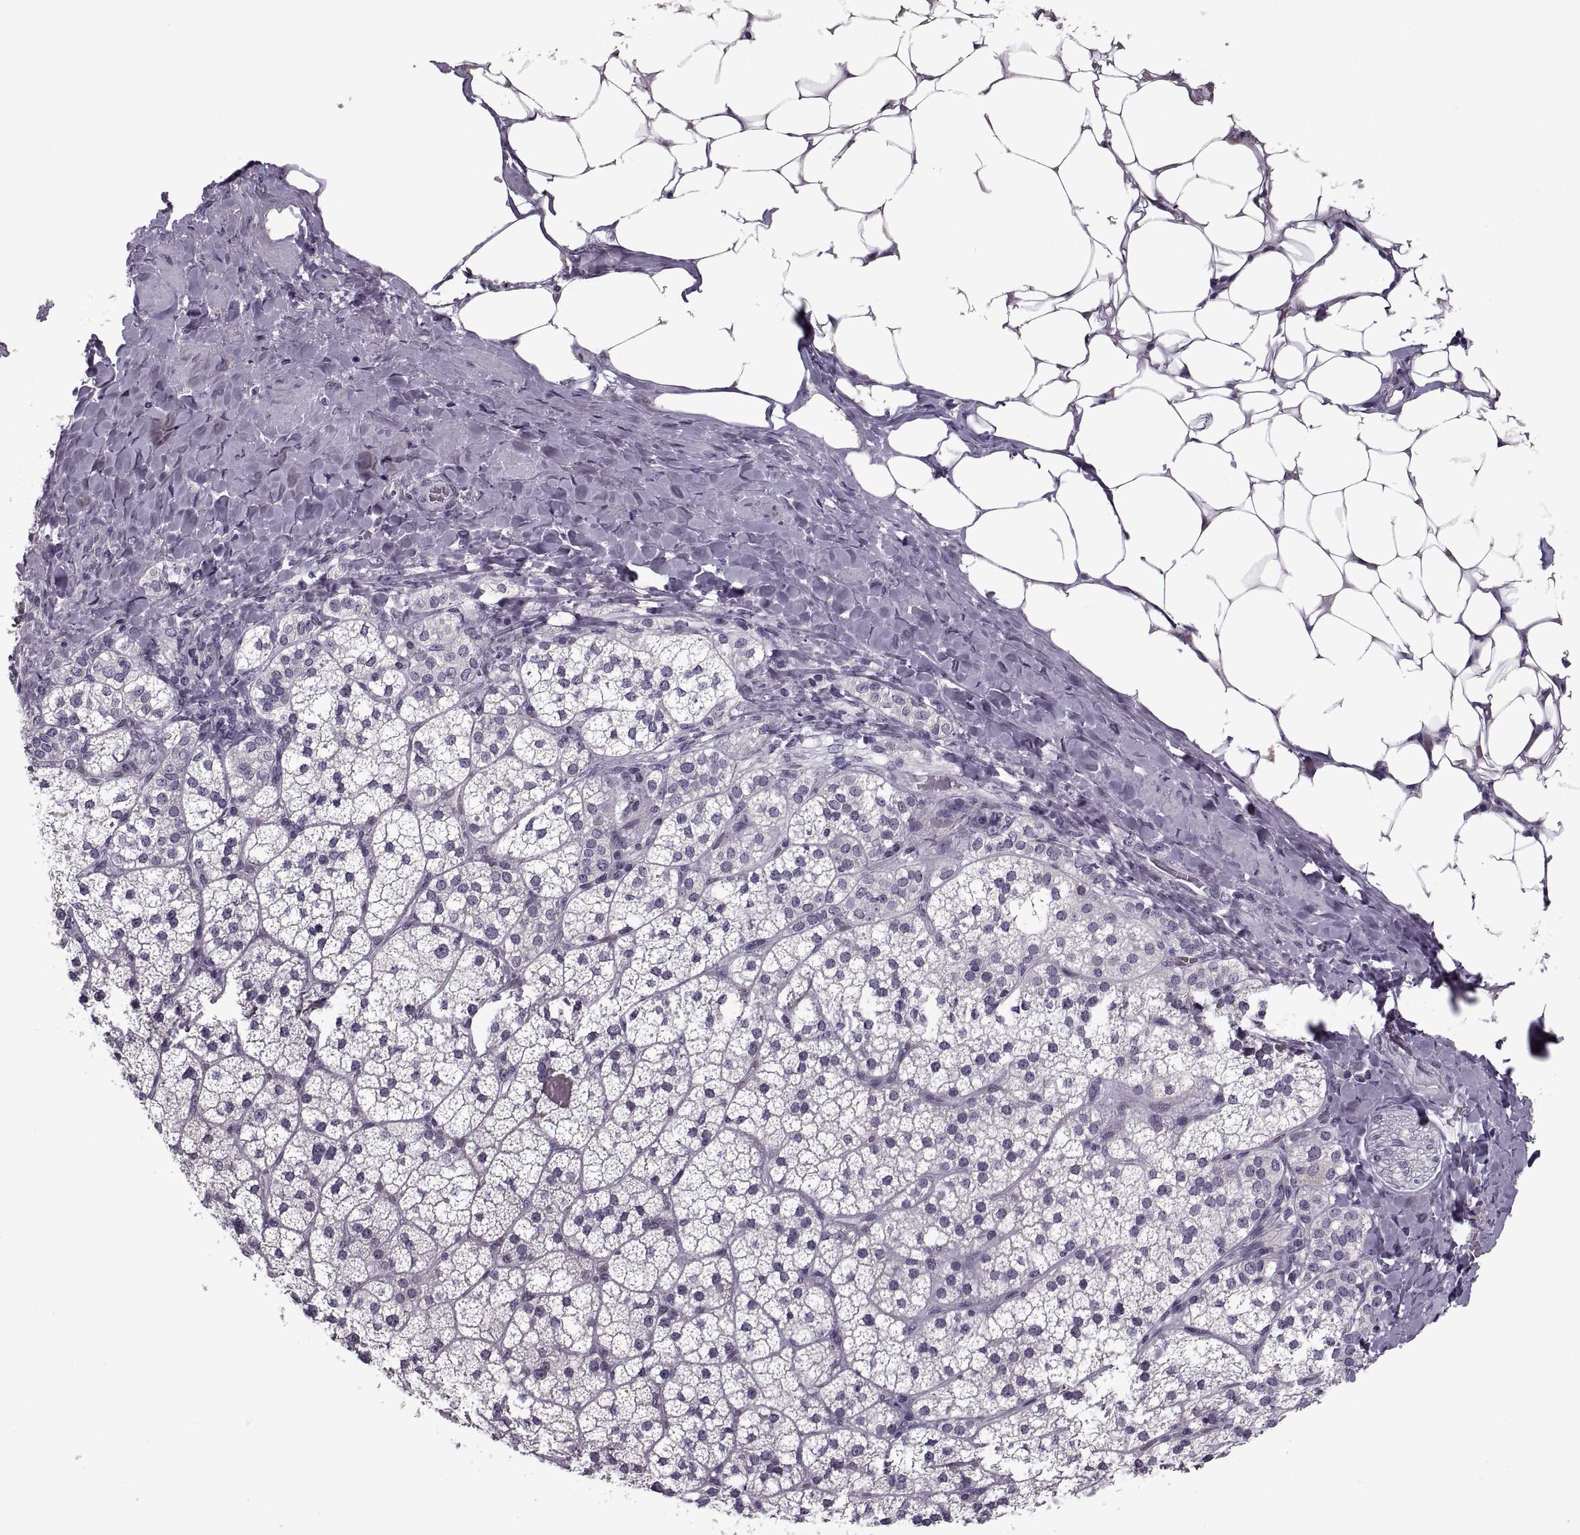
{"staining": {"intensity": "negative", "quantity": "none", "location": "none"}, "tissue": "adrenal gland", "cell_type": "Glandular cells", "image_type": "normal", "snomed": [{"axis": "morphology", "description": "Normal tissue, NOS"}, {"axis": "topography", "description": "Adrenal gland"}], "caption": "The immunohistochemistry image has no significant staining in glandular cells of adrenal gland. The staining was performed using DAB to visualize the protein expression in brown, while the nuclei were stained in blue with hematoxylin (Magnification: 20x).", "gene": "PAGE2B", "patient": {"sex": "male", "age": 53}}